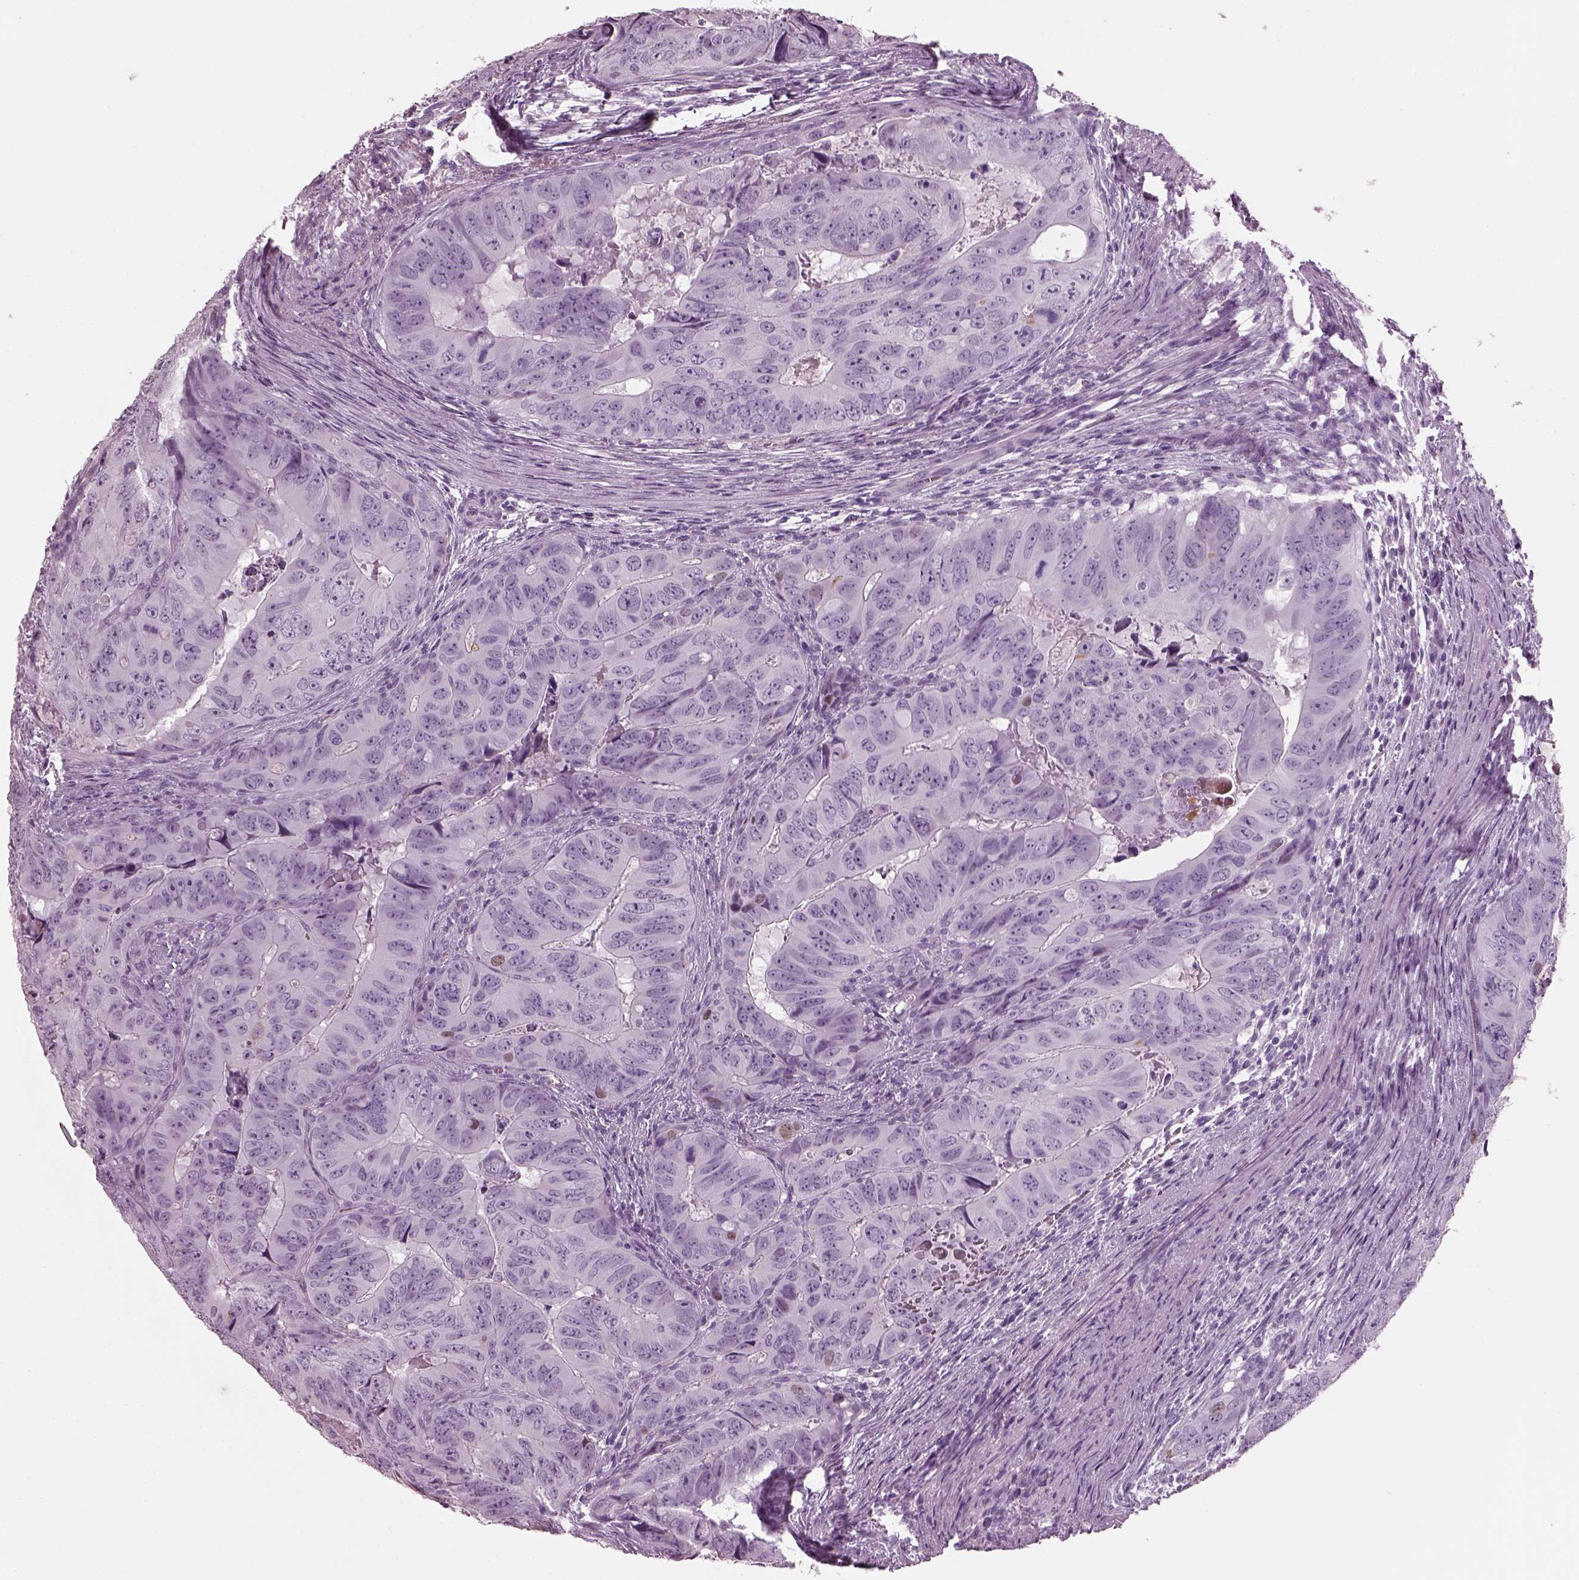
{"staining": {"intensity": "negative", "quantity": "none", "location": "none"}, "tissue": "colorectal cancer", "cell_type": "Tumor cells", "image_type": "cancer", "snomed": [{"axis": "morphology", "description": "Adenocarcinoma, NOS"}, {"axis": "topography", "description": "Colon"}], "caption": "Human adenocarcinoma (colorectal) stained for a protein using immunohistochemistry (IHC) reveals no staining in tumor cells.", "gene": "KRTAP3-2", "patient": {"sex": "male", "age": 79}}